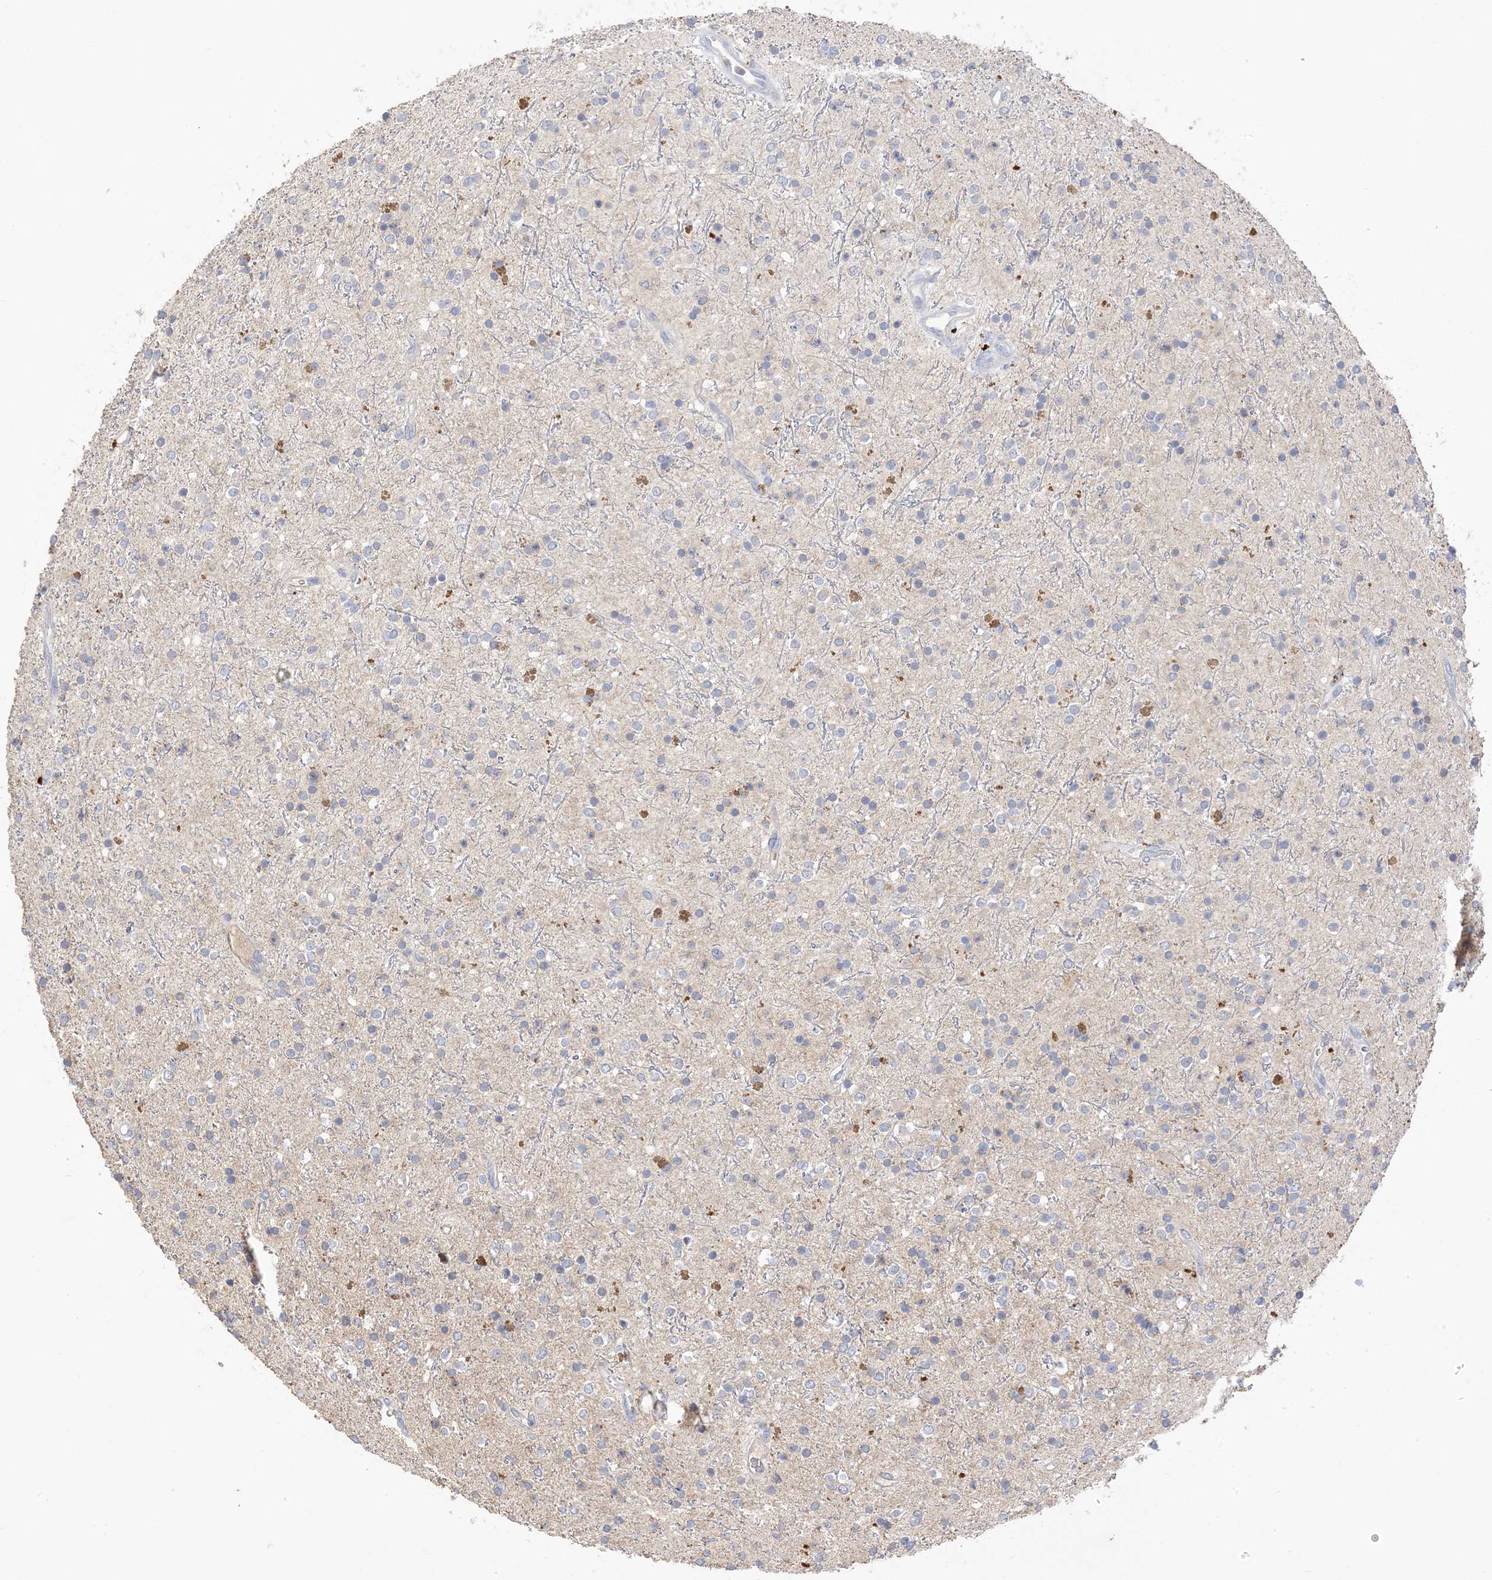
{"staining": {"intensity": "negative", "quantity": "none", "location": "none"}, "tissue": "glioma", "cell_type": "Tumor cells", "image_type": "cancer", "snomed": [{"axis": "morphology", "description": "Glioma, malignant, High grade"}, {"axis": "topography", "description": "Brain"}], "caption": "This is an immunohistochemistry micrograph of high-grade glioma (malignant). There is no staining in tumor cells.", "gene": "DPP9", "patient": {"sex": "male", "age": 34}}